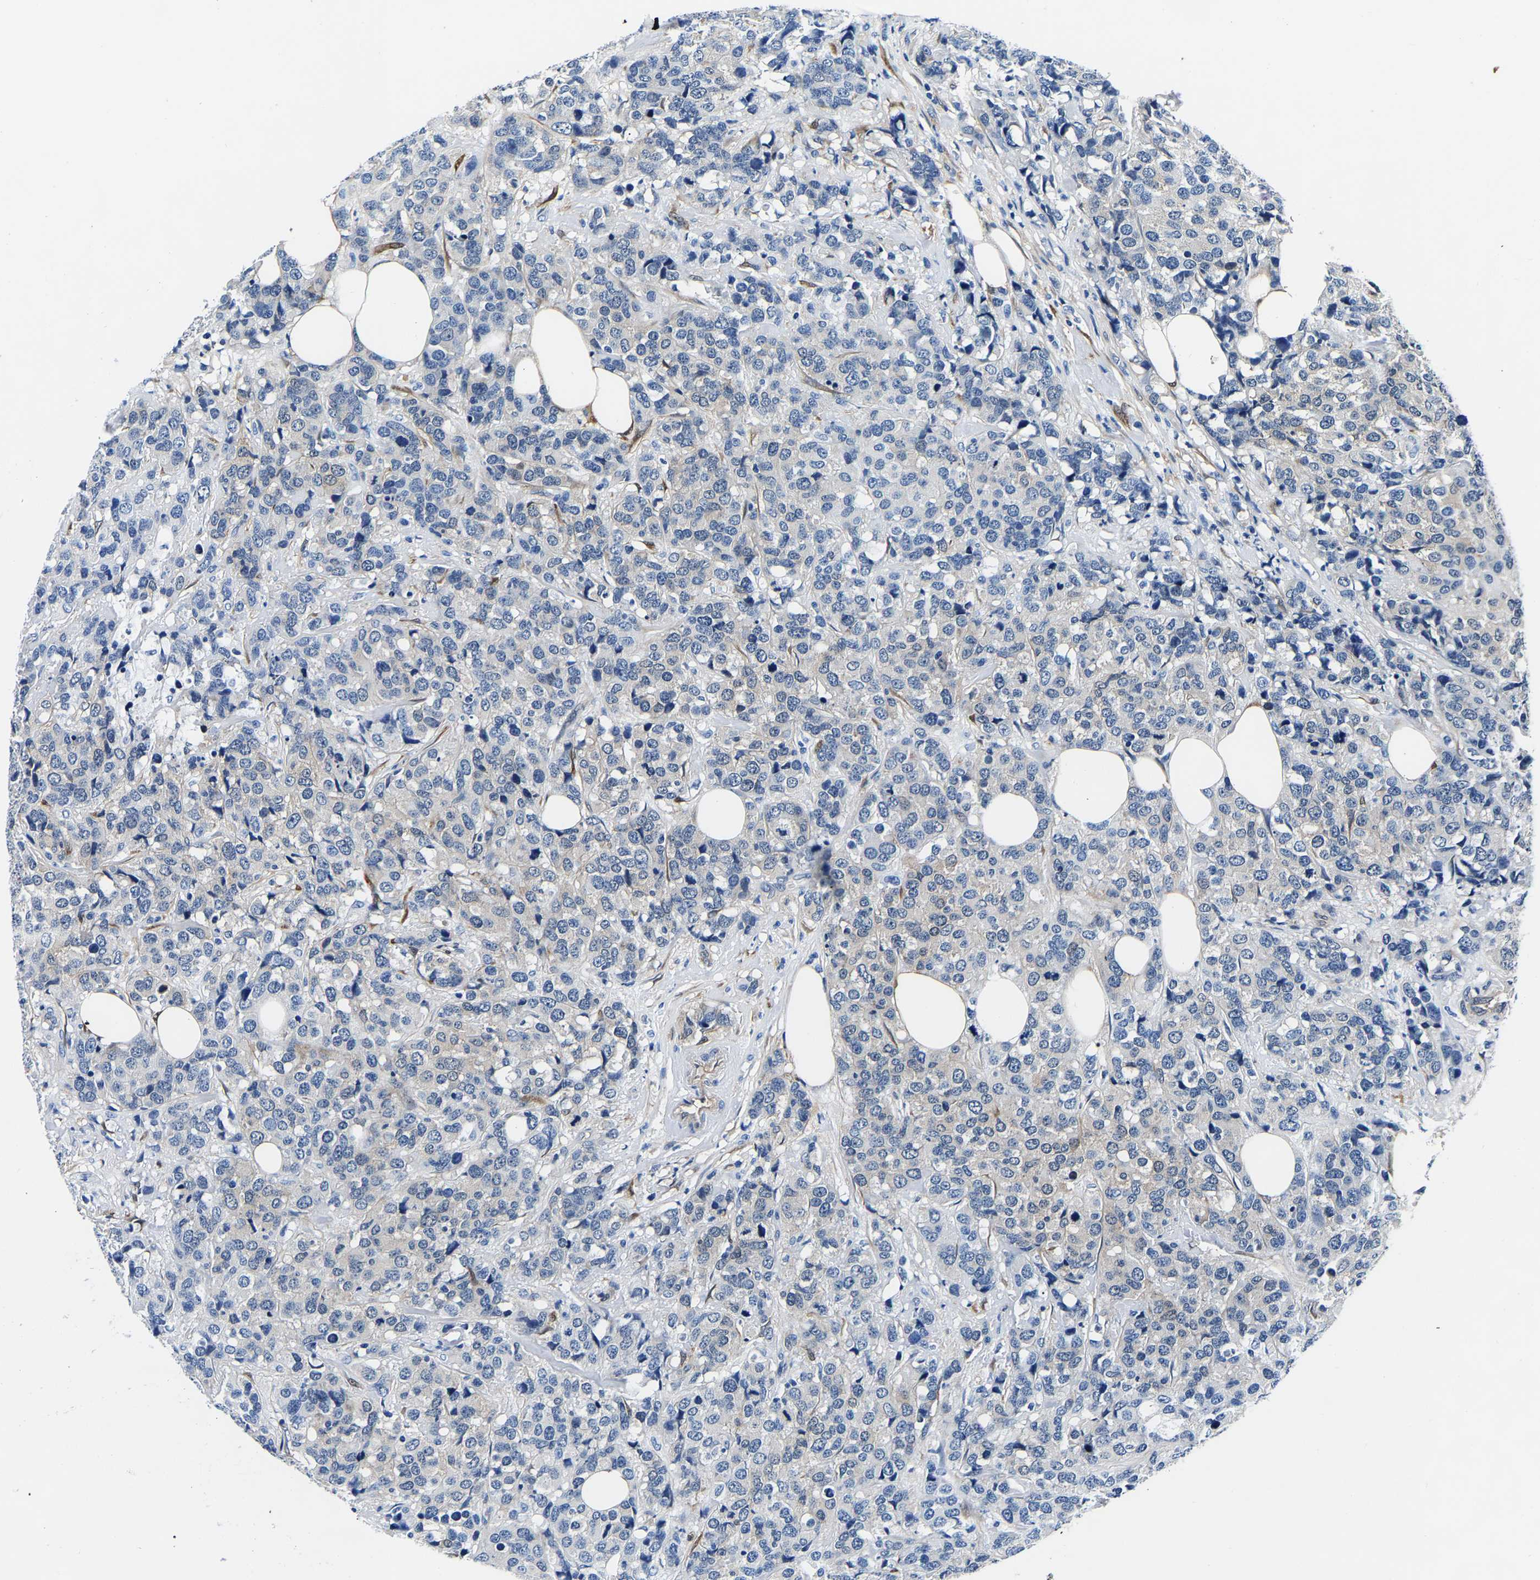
{"staining": {"intensity": "negative", "quantity": "none", "location": "none"}, "tissue": "breast cancer", "cell_type": "Tumor cells", "image_type": "cancer", "snomed": [{"axis": "morphology", "description": "Lobular carcinoma"}, {"axis": "topography", "description": "Breast"}], "caption": "Tumor cells are negative for brown protein staining in breast cancer.", "gene": "S100A13", "patient": {"sex": "female", "age": 59}}